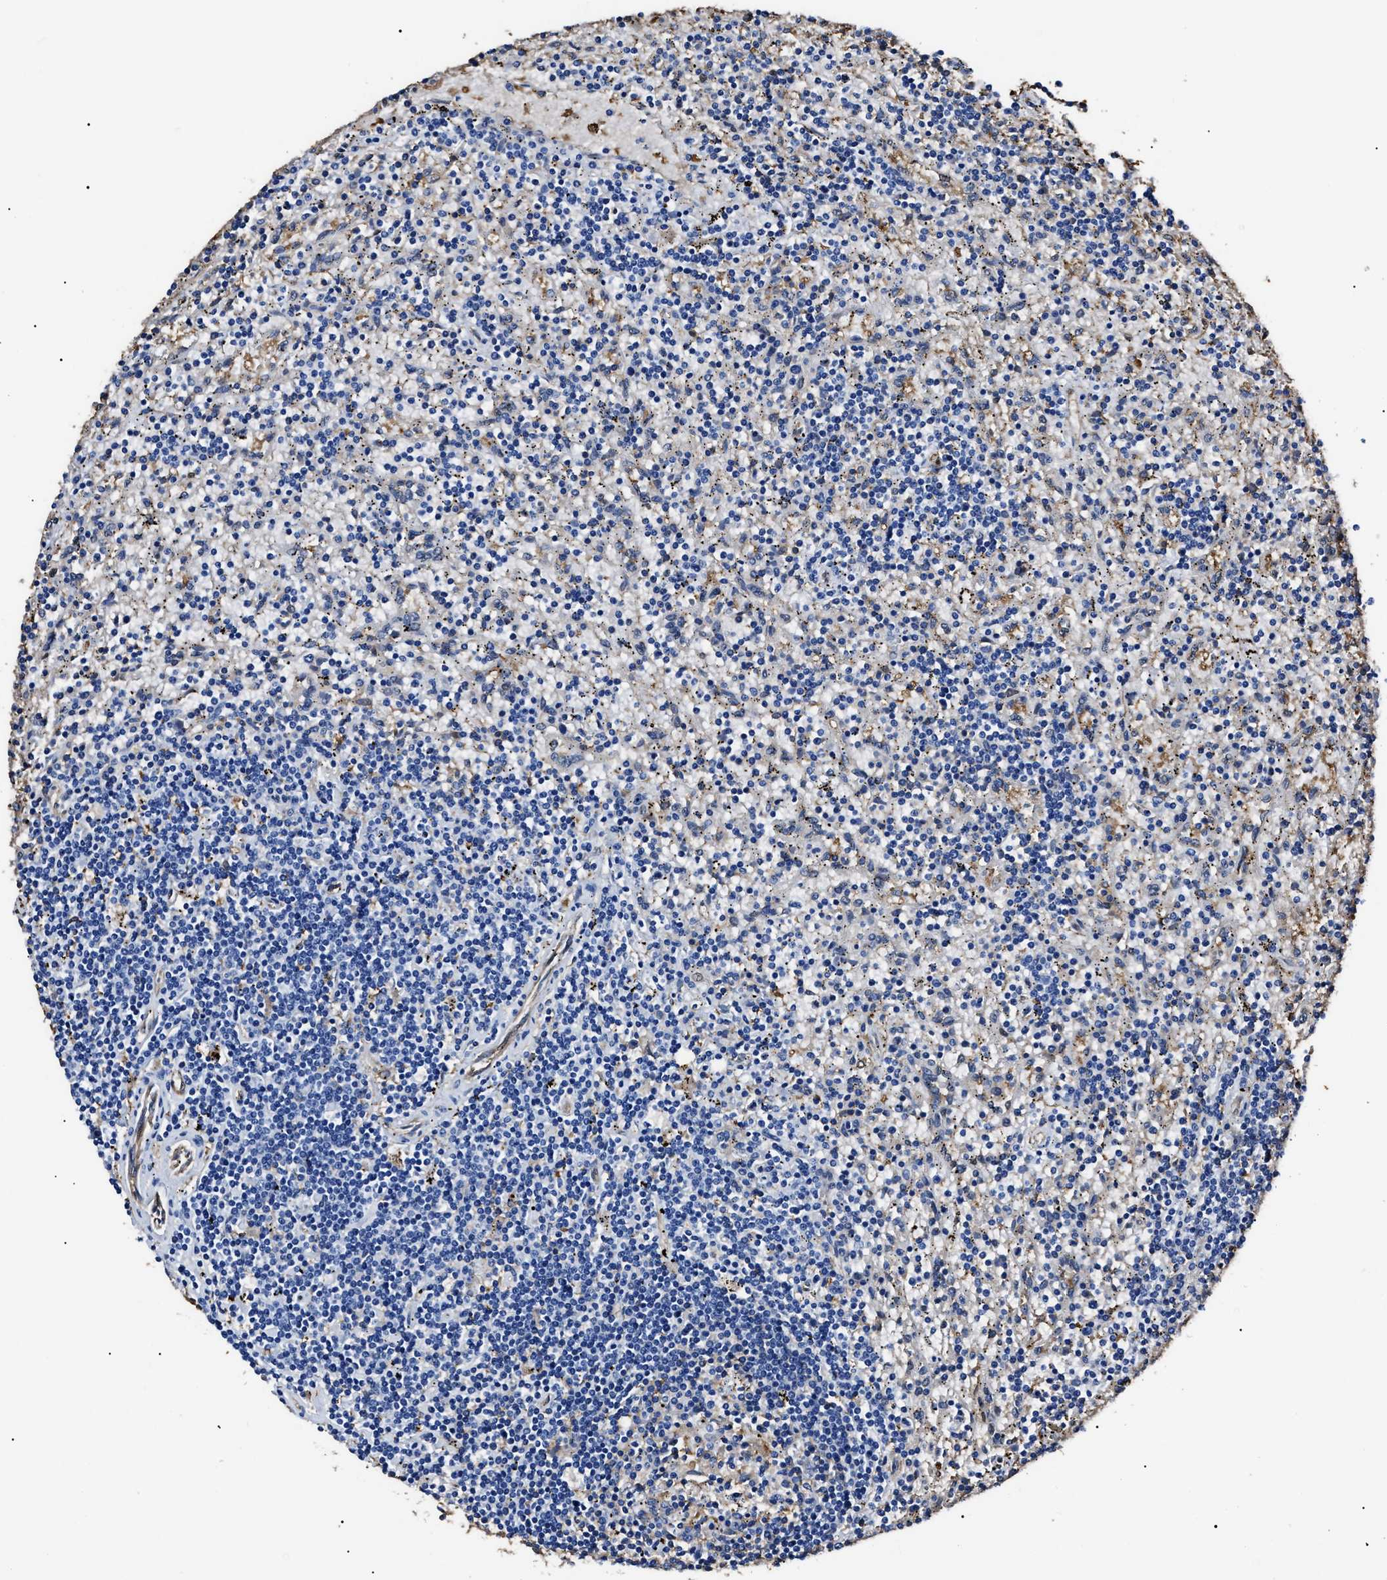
{"staining": {"intensity": "negative", "quantity": "none", "location": "none"}, "tissue": "lymphoma", "cell_type": "Tumor cells", "image_type": "cancer", "snomed": [{"axis": "morphology", "description": "Malignant lymphoma, non-Hodgkin's type, Low grade"}, {"axis": "topography", "description": "Spleen"}], "caption": "Histopathology image shows no significant protein expression in tumor cells of lymphoma. Nuclei are stained in blue.", "gene": "ALDH1A1", "patient": {"sex": "male", "age": 76}}